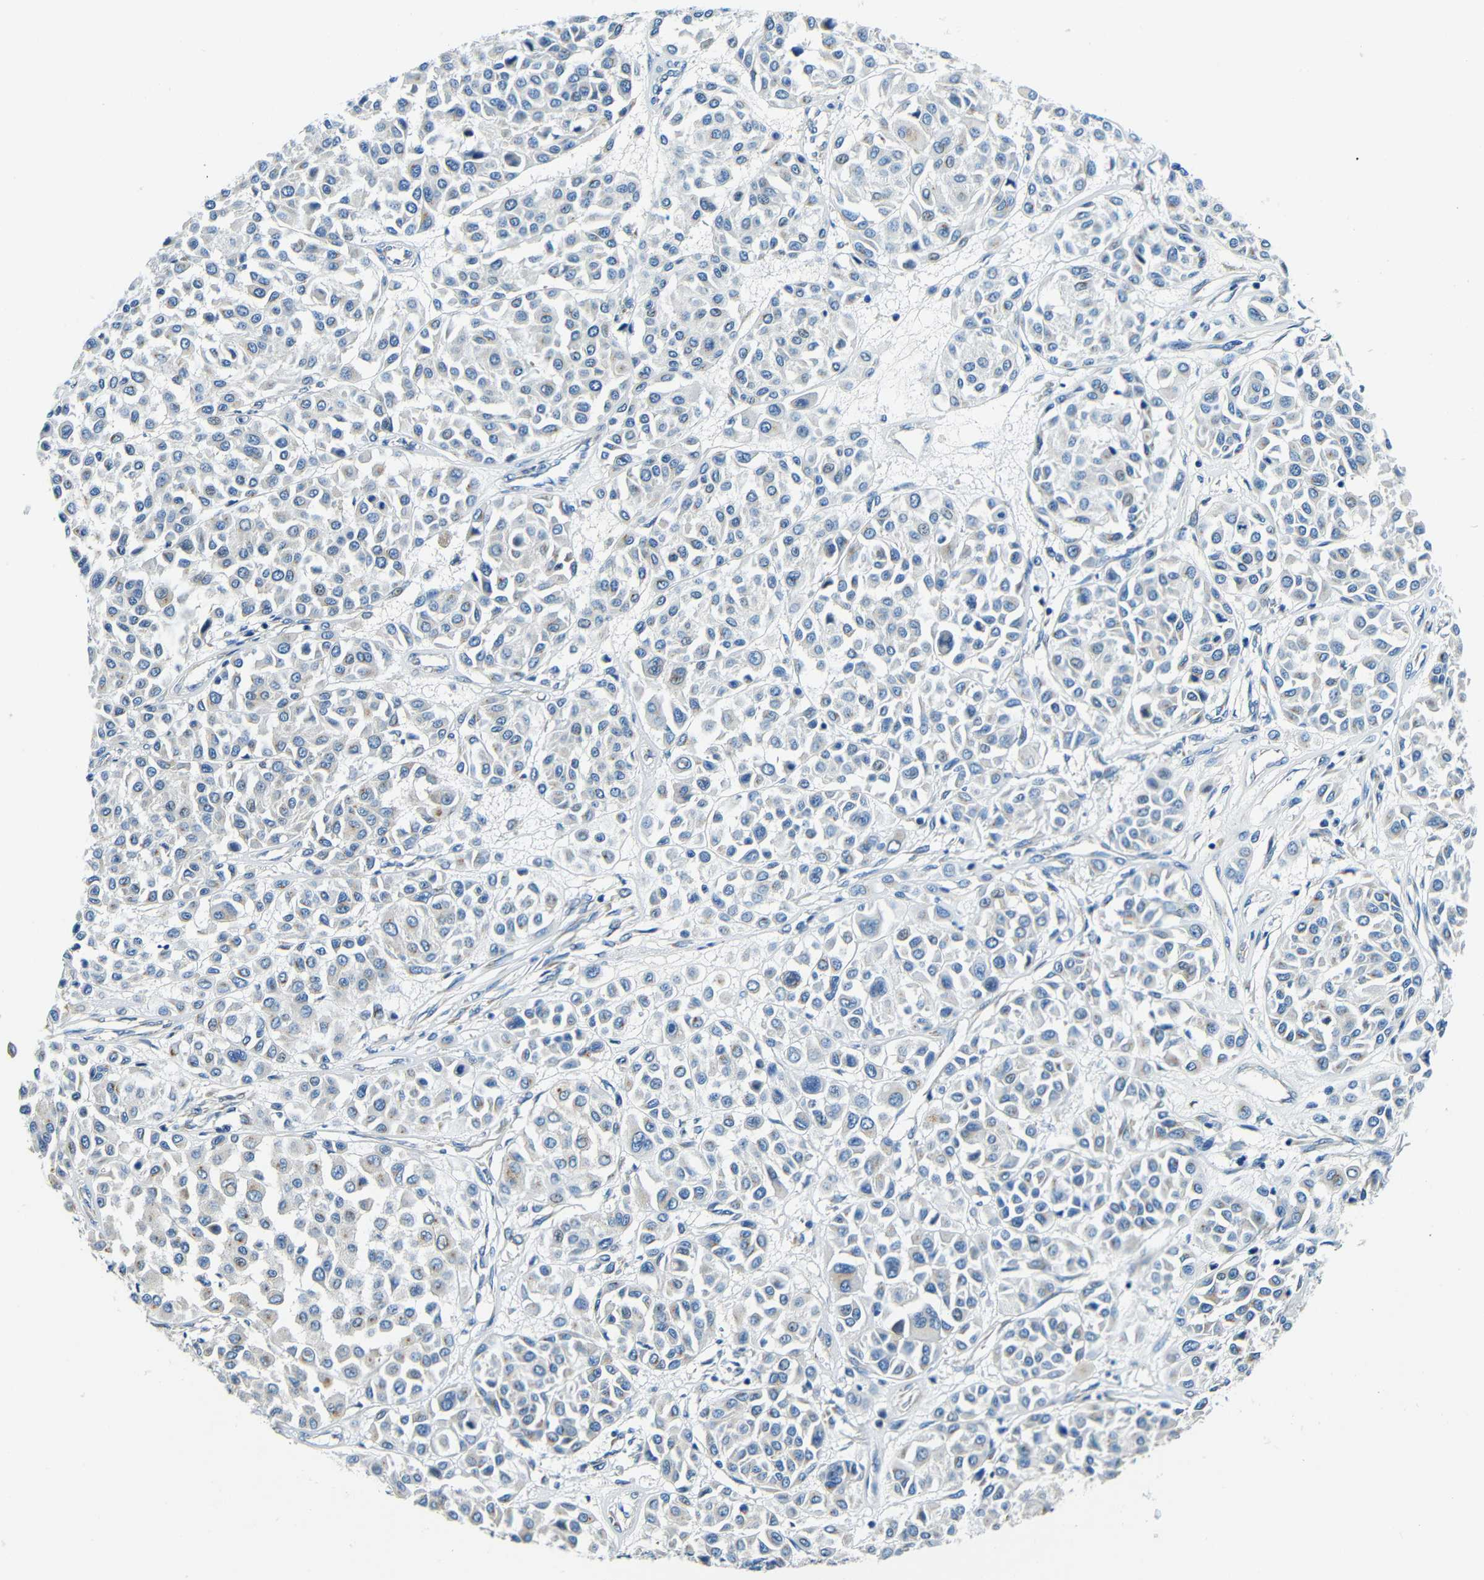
{"staining": {"intensity": "negative", "quantity": "none", "location": "none"}, "tissue": "melanoma", "cell_type": "Tumor cells", "image_type": "cancer", "snomed": [{"axis": "morphology", "description": "Malignant melanoma, Metastatic site"}, {"axis": "topography", "description": "Soft tissue"}], "caption": "This is an immunohistochemistry (IHC) histopathology image of human malignant melanoma (metastatic site). There is no expression in tumor cells.", "gene": "USO1", "patient": {"sex": "male", "age": 41}}